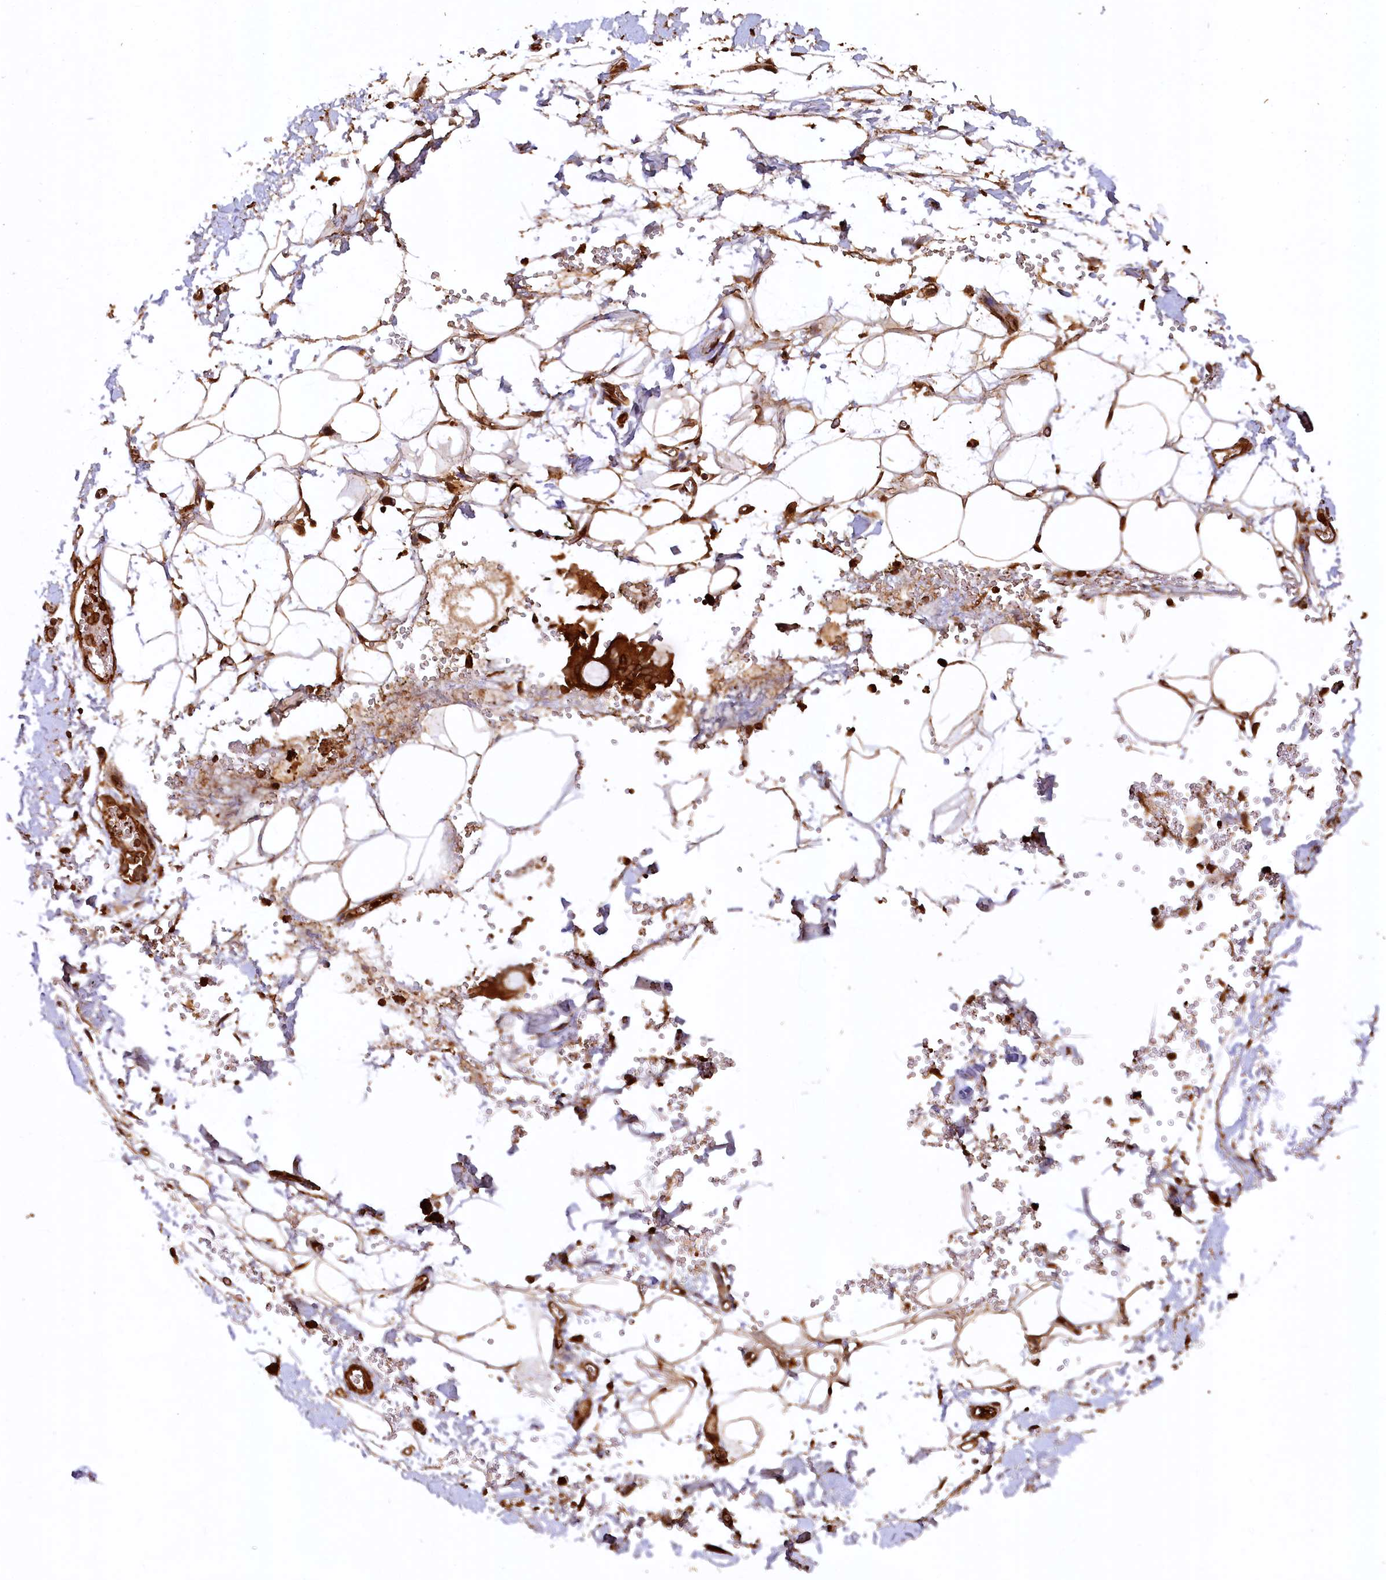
{"staining": {"intensity": "strong", "quantity": ">75%", "location": "cytoplasmic/membranous,nuclear"}, "tissue": "adipose tissue", "cell_type": "Adipocytes", "image_type": "normal", "snomed": [{"axis": "morphology", "description": "Normal tissue, NOS"}, {"axis": "morphology", "description": "Adenocarcinoma, NOS"}, {"axis": "topography", "description": "Pancreas"}, {"axis": "topography", "description": "Peripheral nerve tissue"}], "caption": "High-magnification brightfield microscopy of normal adipose tissue stained with DAB (brown) and counterstained with hematoxylin (blue). adipocytes exhibit strong cytoplasmic/membranous,nuclear expression is appreciated in approximately>75% of cells. Using DAB (brown) and hematoxylin (blue) stains, captured at high magnification using brightfield microscopy.", "gene": "STUB1", "patient": {"sex": "male", "age": 59}}